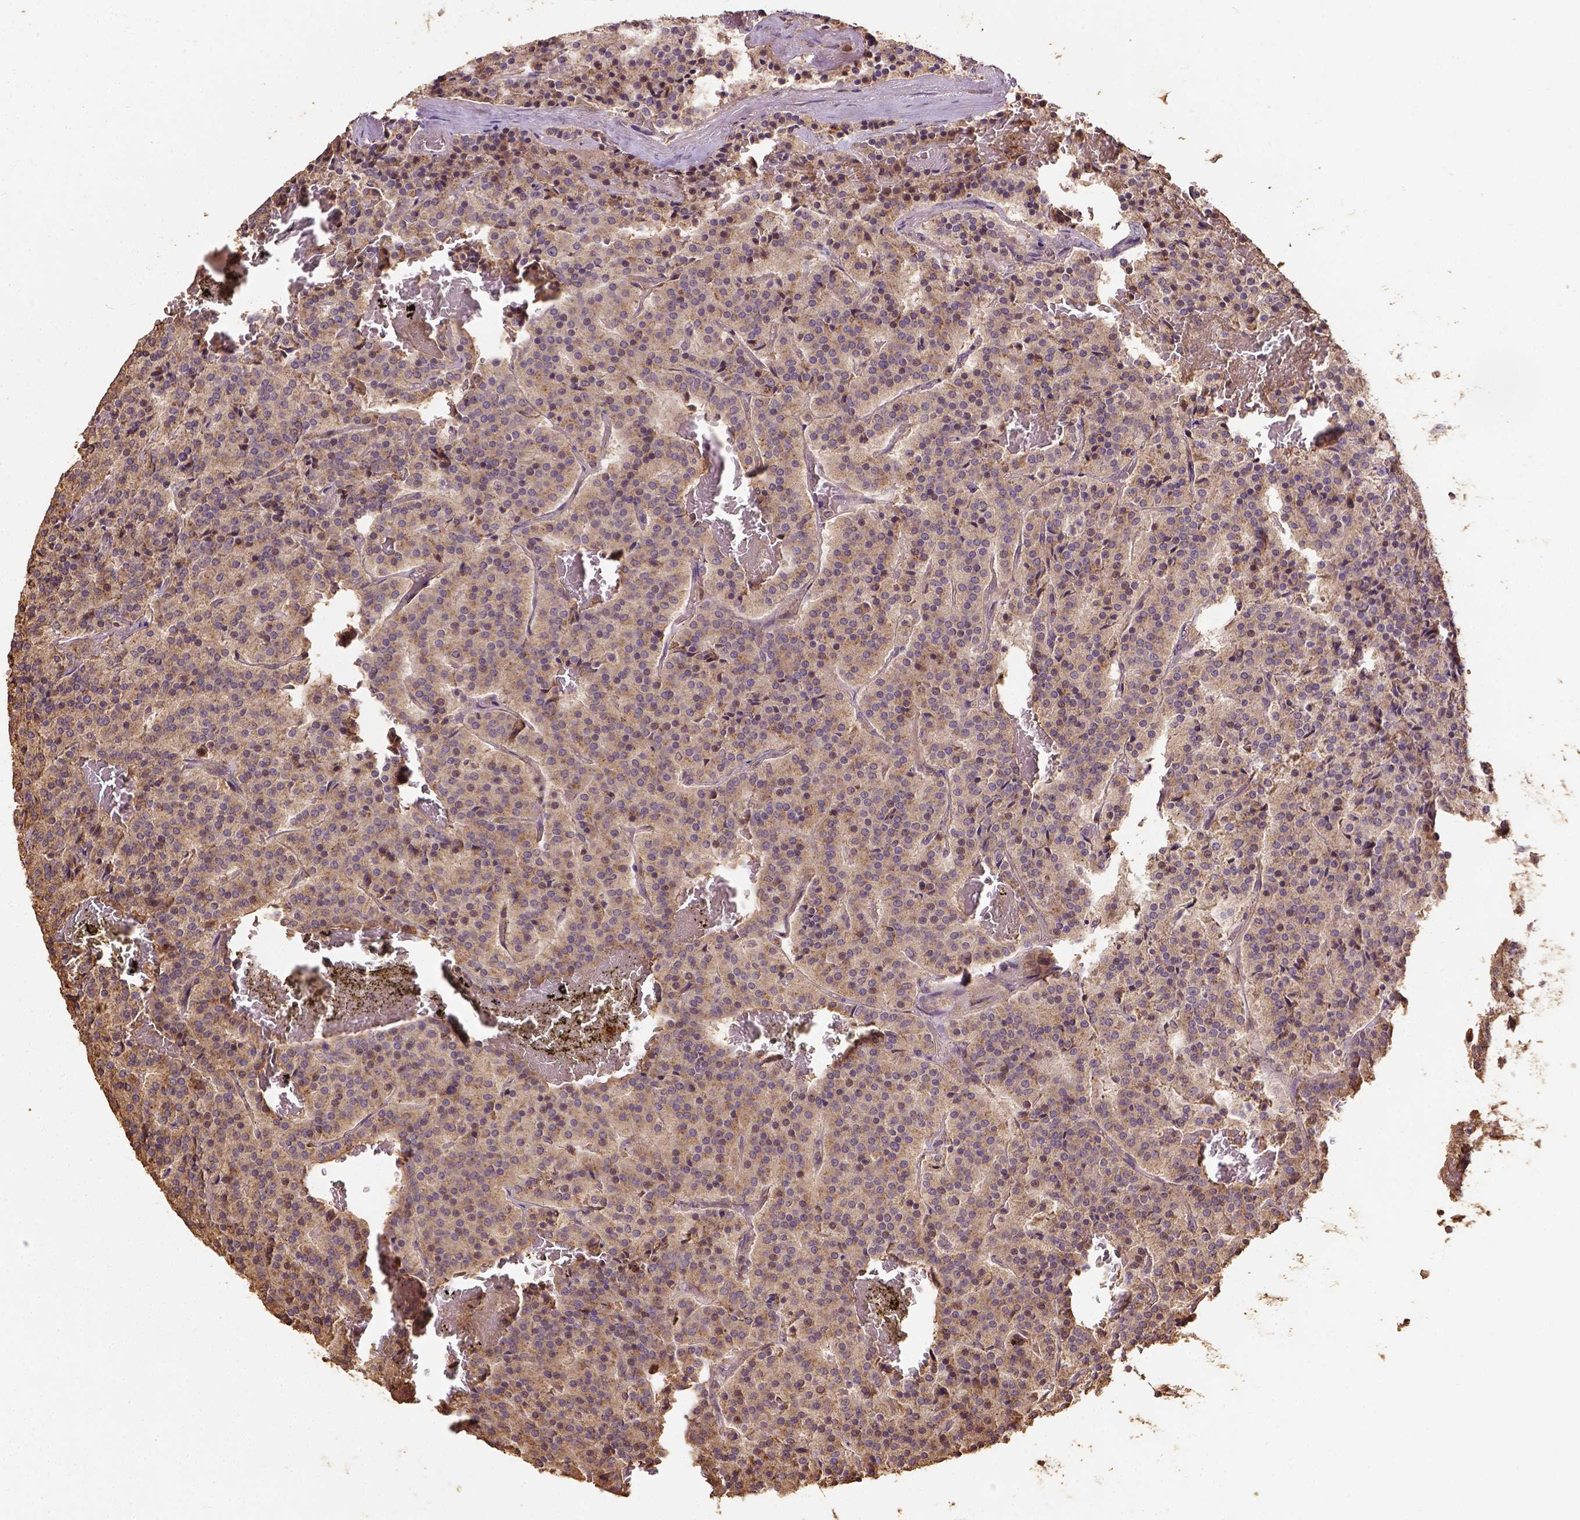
{"staining": {"intensity": "moderate", "quantity": "<25%", "location": "cytoplasmic/membranous"}, "tissue": "carcinoid", "cell_type": "Tumor cells", "image_type": "cancer", "snomed": [{"axis": "morphology", "description": "Carcinoid, malignant, NOS"}, {"axis": "topography", "description": "Lung"}], "caption": "Carcinoid (malignant) stained for a protein (brown) reveals moderate cytoplasmic/membranous positive expression in about <25% of tumor cells.", "gene": "ATP1B3", "patient": {"sex": "male", "age": 70}}